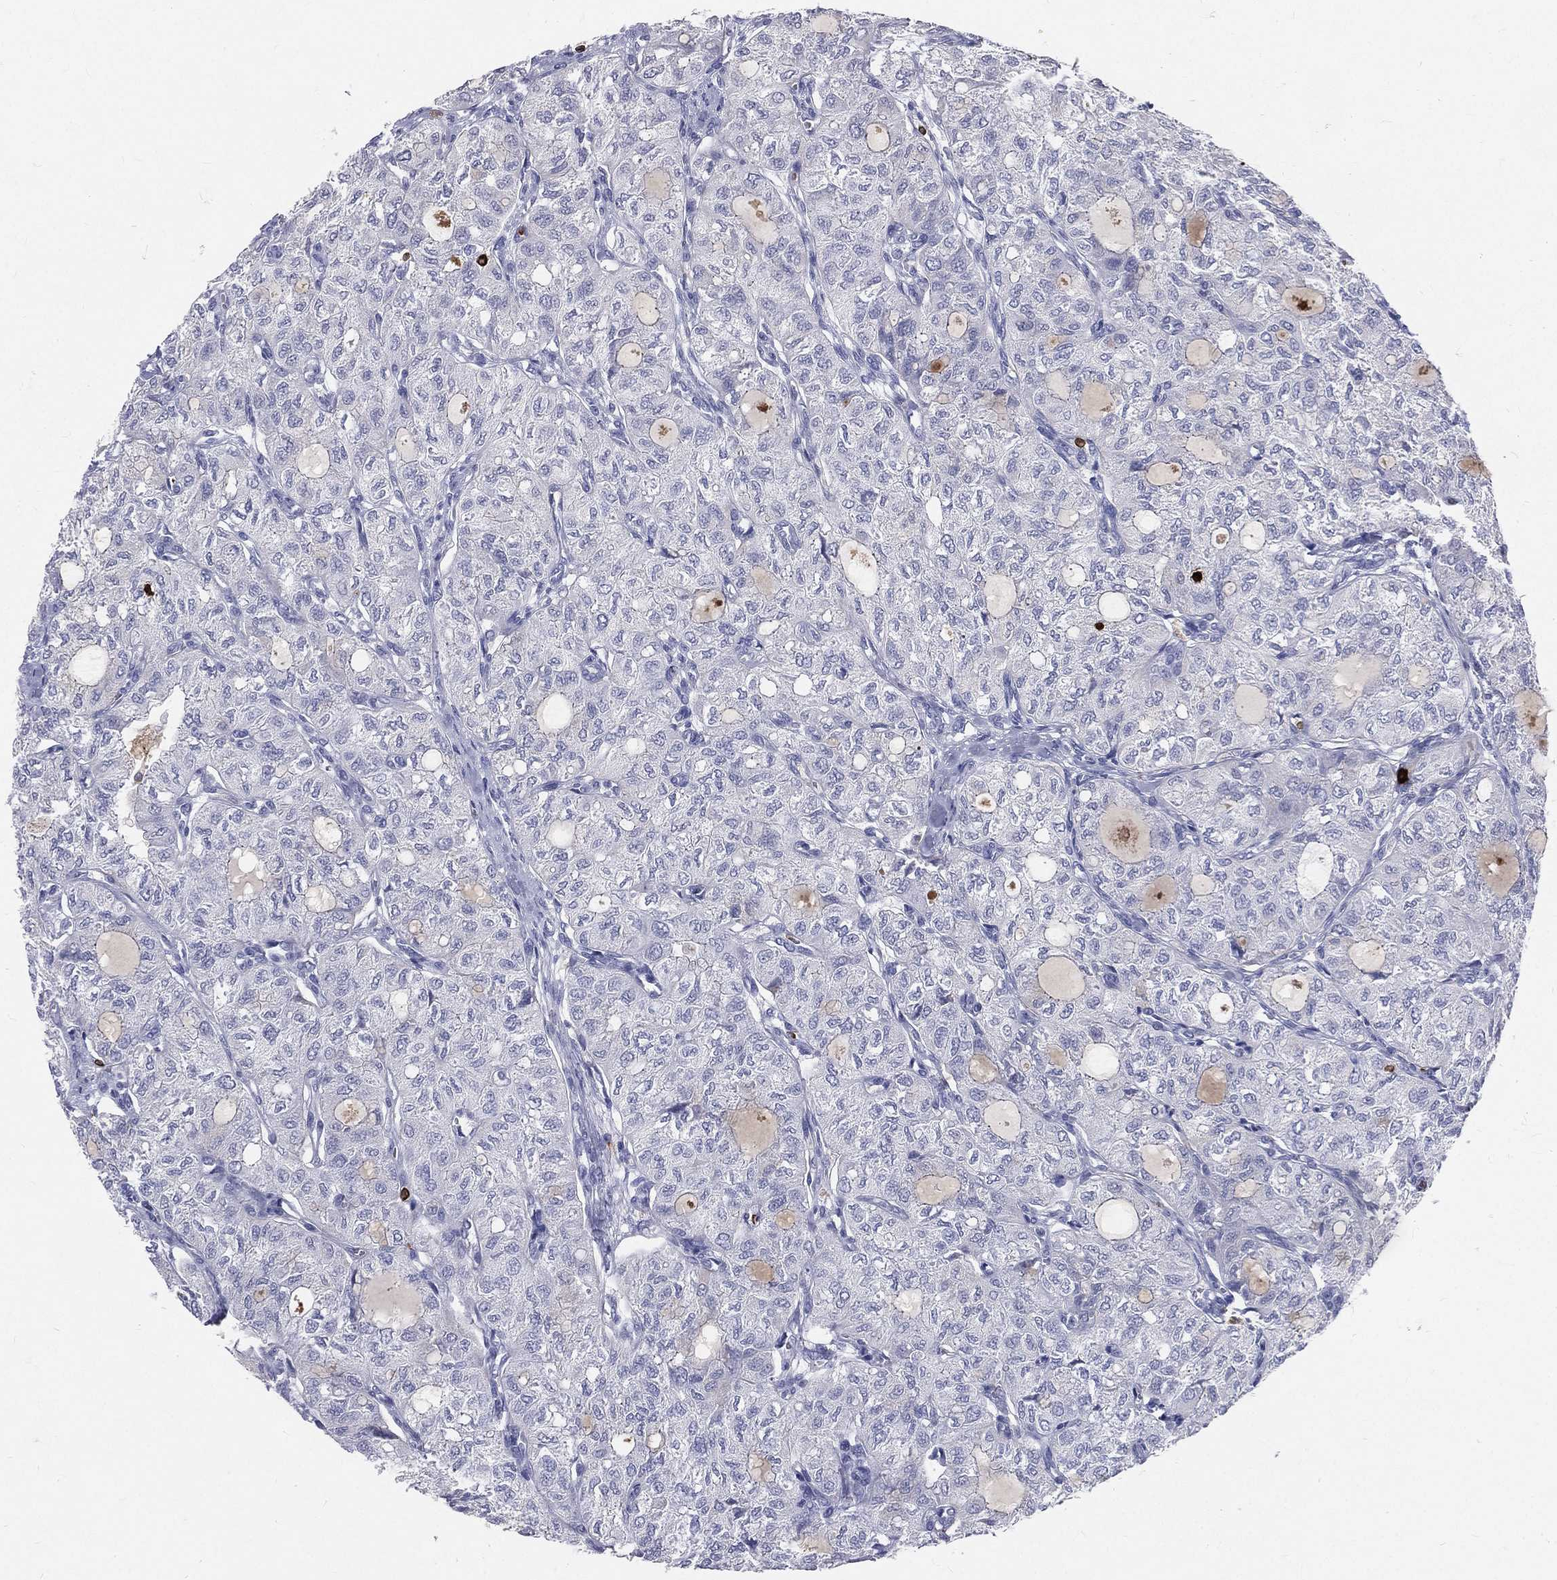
{"staining": {"intensity": "negative", "quantity": "none", "location": "none"}, "tissue": "thyroid cancer", "cell_type": "Tumor cells", "image_type": "cancer", "snomed": [{"axis": "morphology", "description": "Follicular adenoma carcinoma, NOS"}, {"axis": "topography", "description": "Thyroid gland"}], "caption": "IHC micrograph of neoplastic tissue: human thyroid follicular adenoma carcinoma stained with DAB (3,3'-diaminobenzidine) shows no significant protein expression in tumor cells.", "gene": "CTSW", "patient": {"sex": "male", "age": 75}}